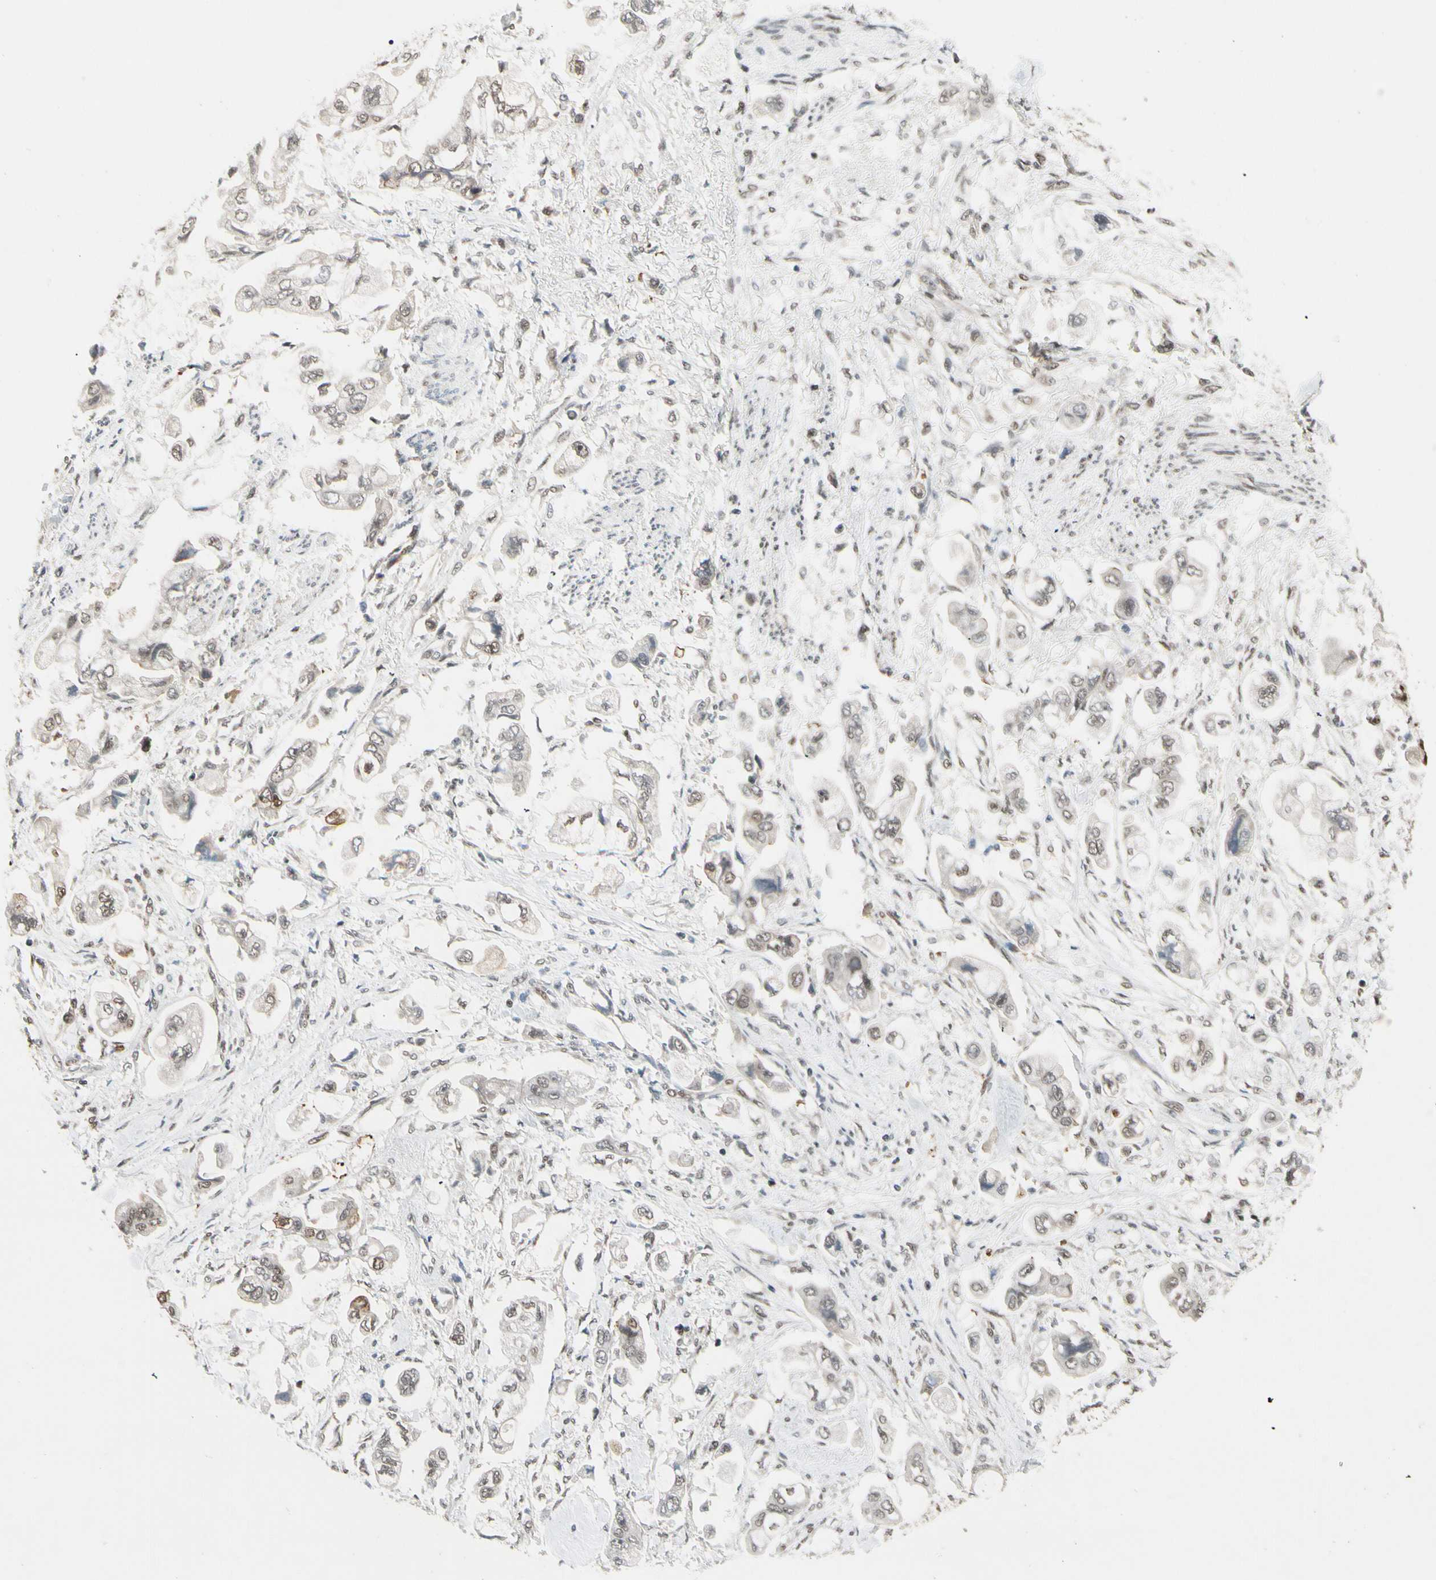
{"staining": {"intensity": "moderate", "quantity": ">75%", "location": "nuclear"}, "tissue": "stomach cancer", "cell_type": "Tumor cells", "image_type": "cancer", "snomed": [{"axis": "morphology", "description": "Adenocarcinoma, NOS"}, {"axis": "topography", "description": "Stomach"}], "caption": "This image demonstrates immunohistochemistry (IHC) staining of human adenocarcinoma (stomach), with medium moderate nuclear staining in approximately >75% of tumor cells.", "gene": "CHAMP1", "patient": {"sex": "male", "age": 62}}